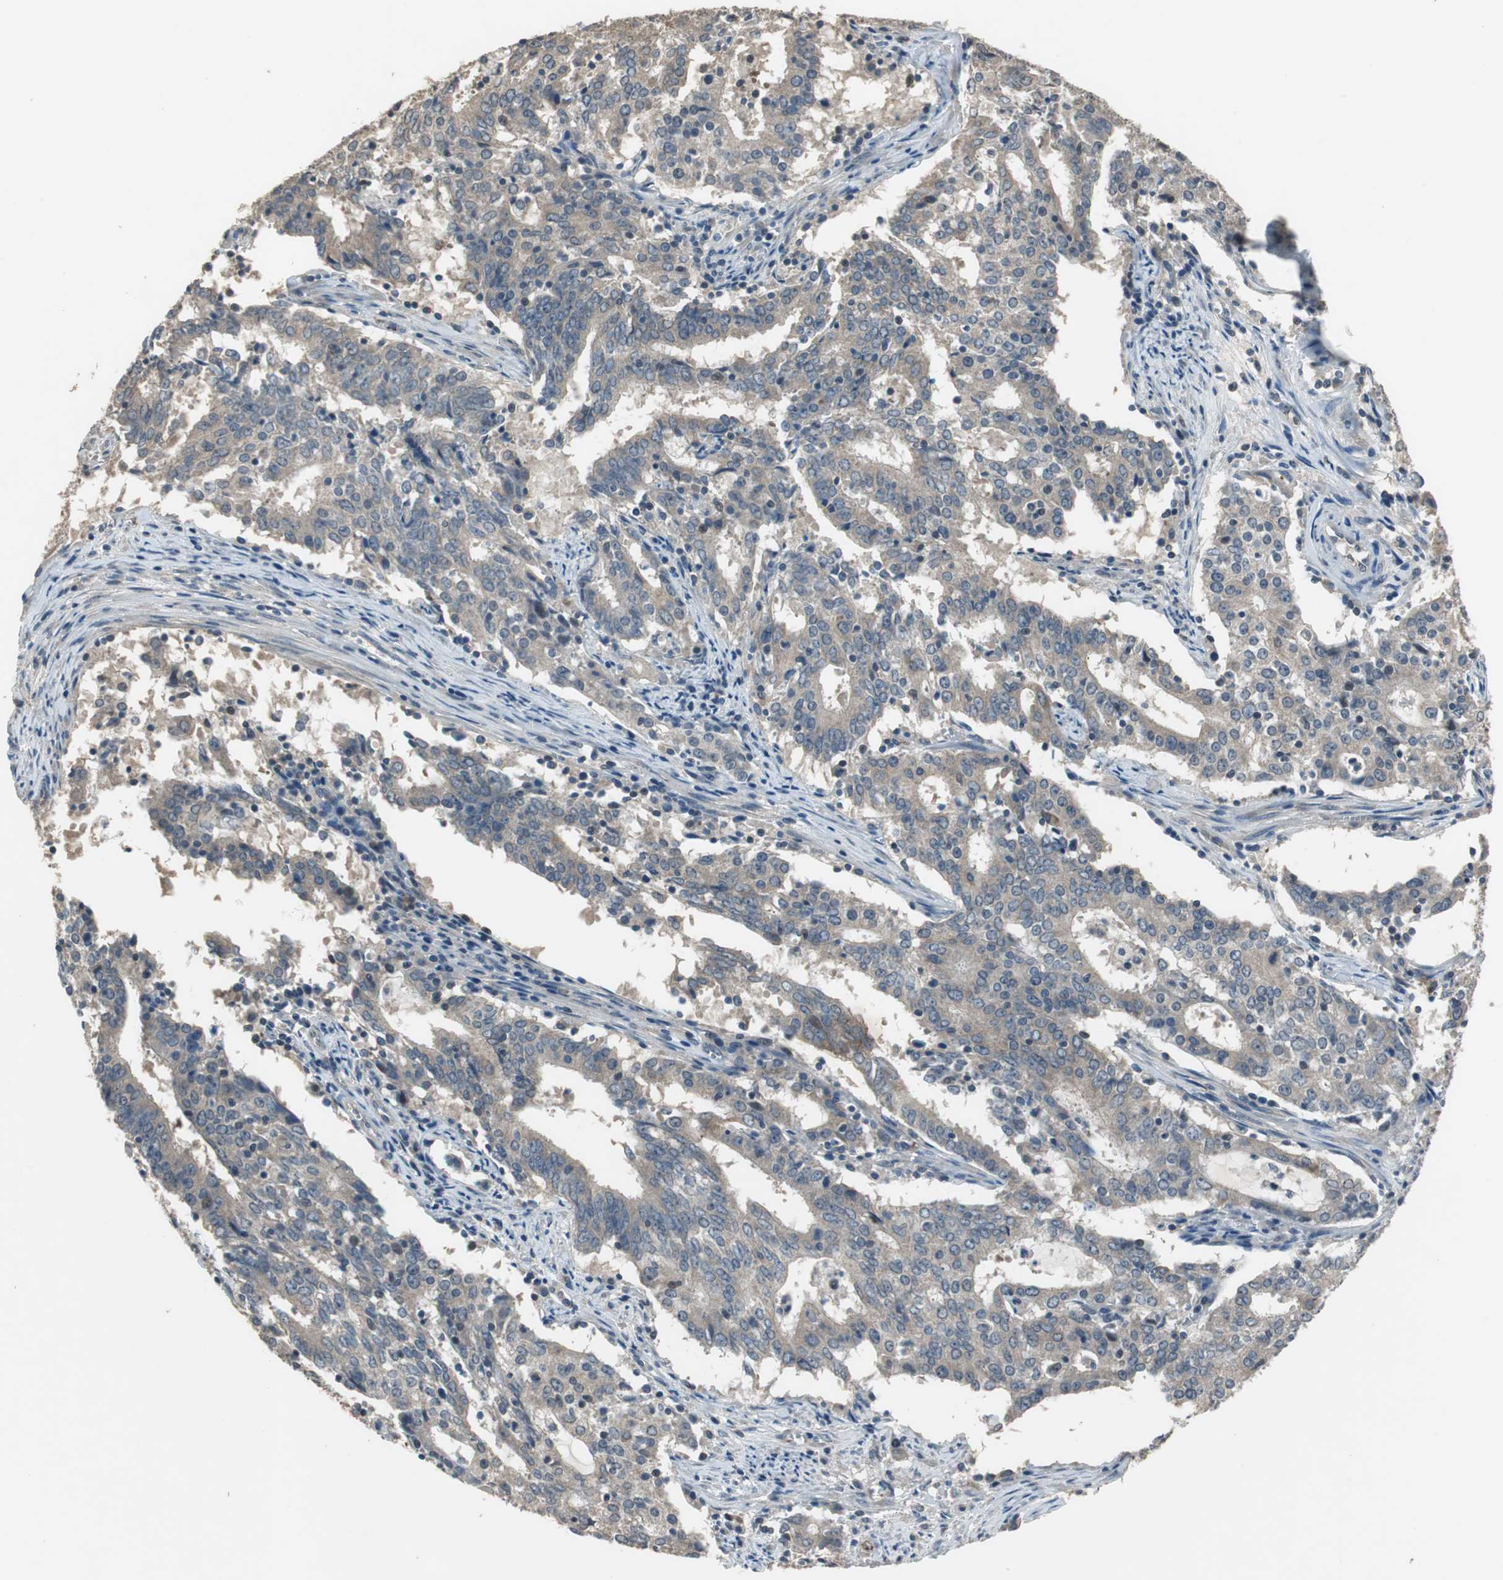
{"staining": {"intensity": "weak", "quantity": "25%-75%", "location": "cytoplasmic/membranous"}, "tissue": "cervical cancer", "cell_type": "Tumor cells", "image_type": "cancer", "snomed": [{"axis": "morphology", "description": "Adenocarcinoma, NOS"}, {"axis": "topography", "description": "Cervix"}], "caption": "DAB immunohistochemical staining of human adenocarcinoma (cervical) exhibits weak cytoplasmic/membranous protein staining in approximately 25%-75% of tumor cells. (DAB IHC, brown staining for protein, blue staining for nuclei).", "gene": "PI4KB", "patient": {"sex": "female", "age": 44}}